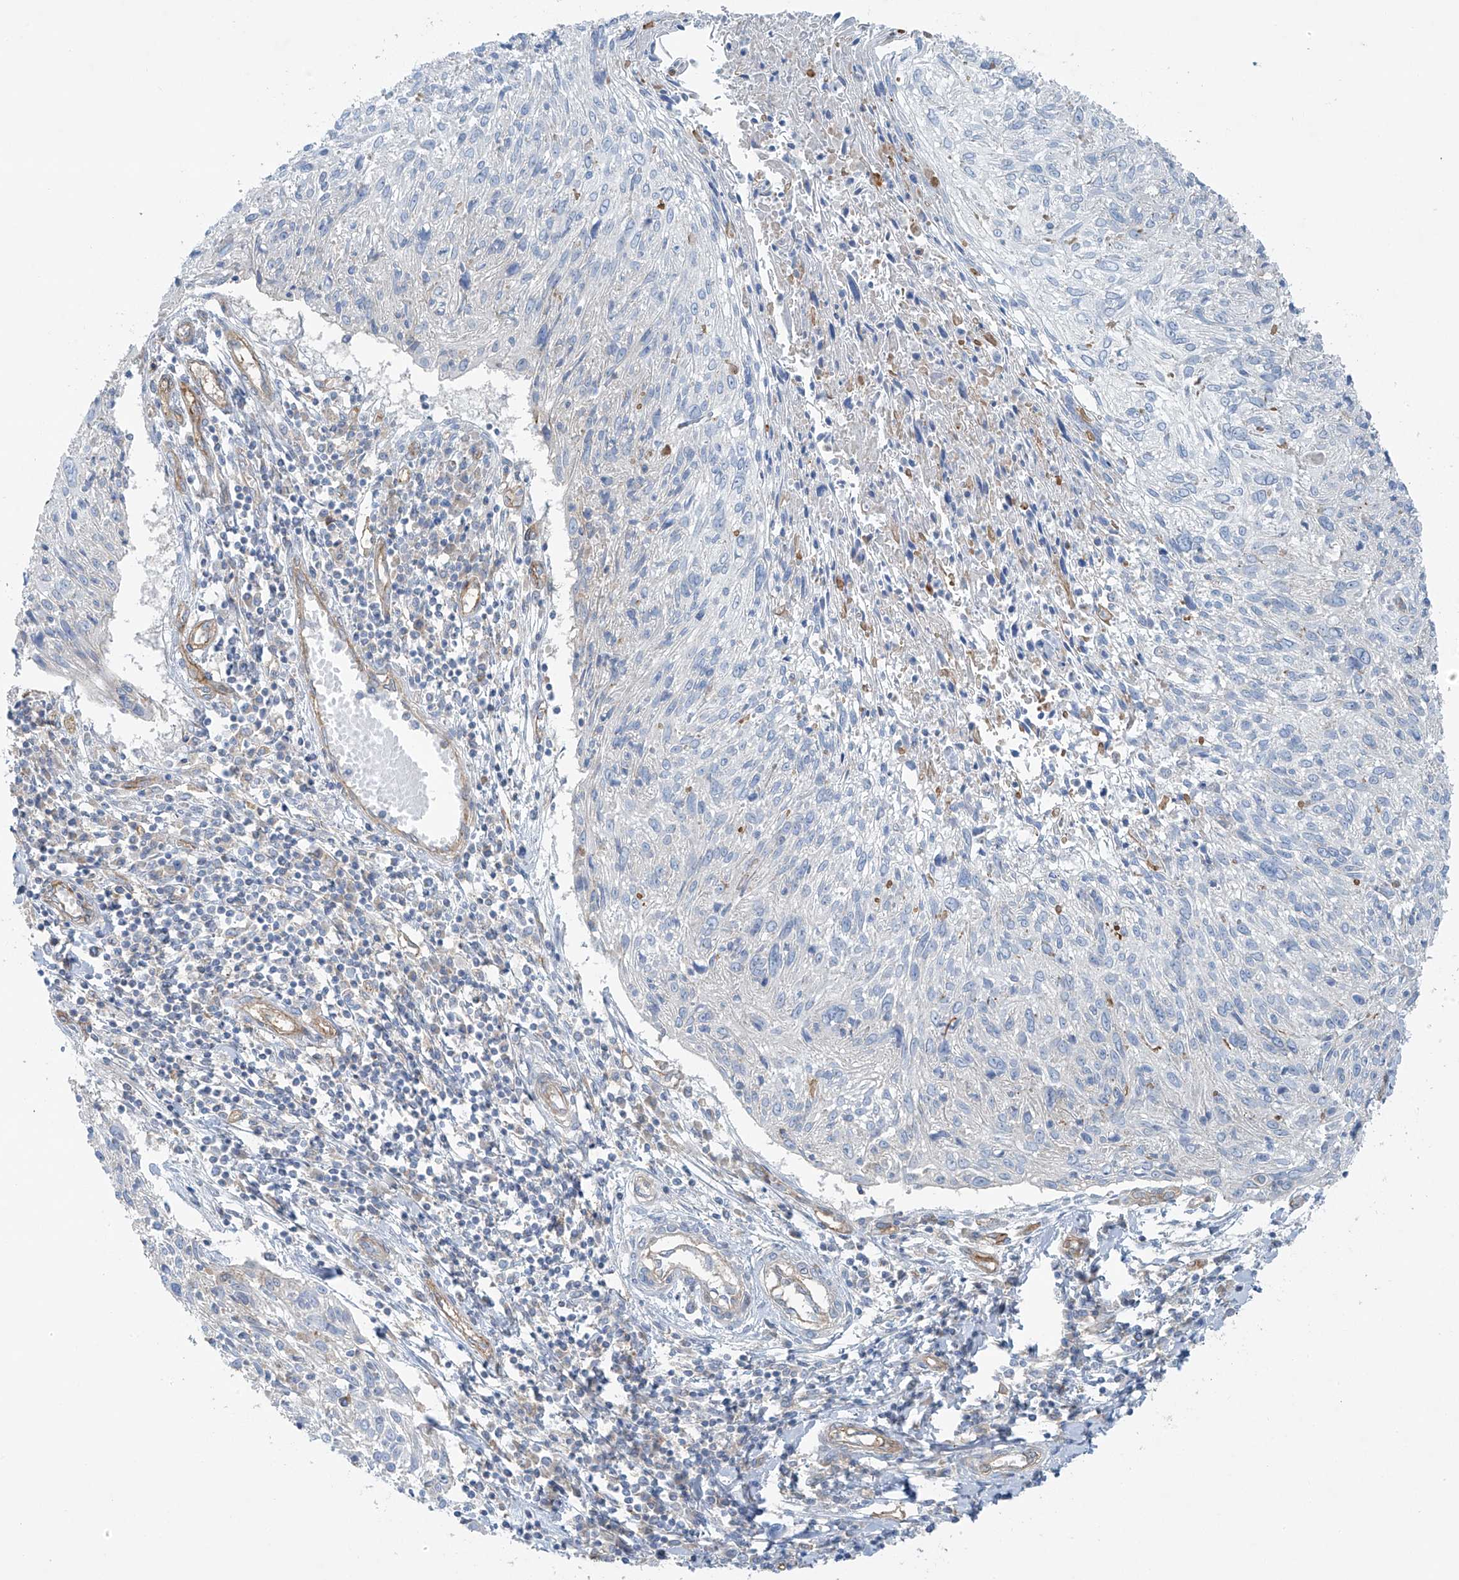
{"staining": {"intensity": "negative", "quantity": "none", "location": "none"}, "tissue": "cervical cancer", "cell_type": "Tumor cells", "image_type": "cancer", "snomed": [{"axis": "morphology", "description": "Squamous cell carcinoma, NOS"}, {"axis": "topography", "description": "Cervix"}], "caption": "Immunohistochemistry image of cervical cancer (squamous cell carcinoma) stained for a protein (brown), which exhibits no expression in tumor cells.", "gene": "VAMP5", "patient": {"sex": "female", "age": 51}}